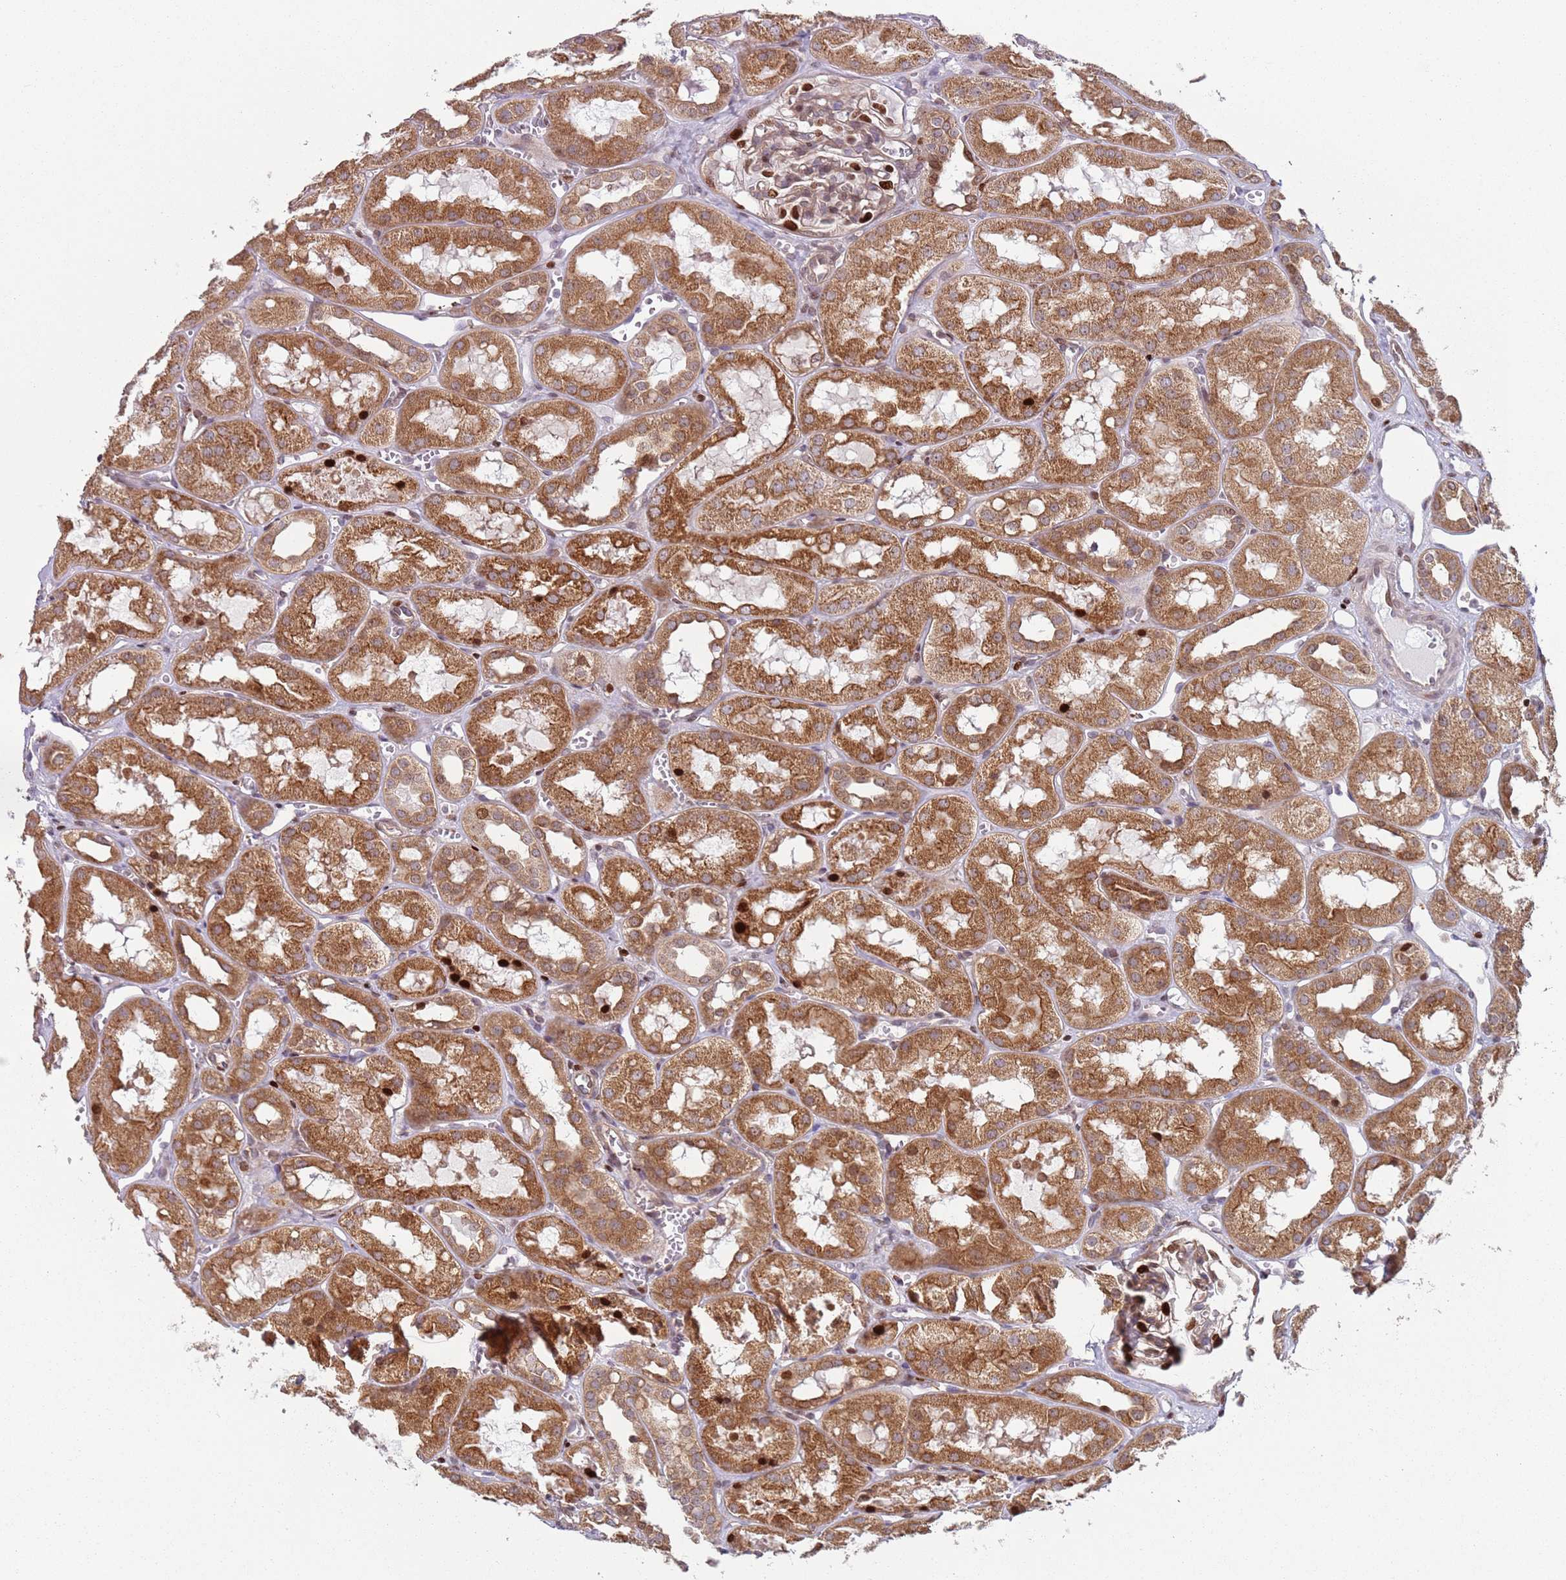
{"staining": {"intensity": "strong", "quantity": "25%-75%", "location": "cytoplasmic/membranous,nuclear"}, "tissue": "kidney", "cell_type": "Cells in glomeruli", "image_type": "normal", "snomed": [{"axis": "morphology", "description": "Normal tissue, NOS"}, {"axis": "topography", "description": "Kidney"}], "caption": "Immunohistochemistry (DAB (3,3'-diaminobenzidine)) staining of normal kidney reveals strong cytoplasmic/membranous,nuclear protein positivity in approximately 25%-75% of cells in glomeruli.", "gene": "HNRNPLL", "patient": {"sex": "male", "age": 16}}